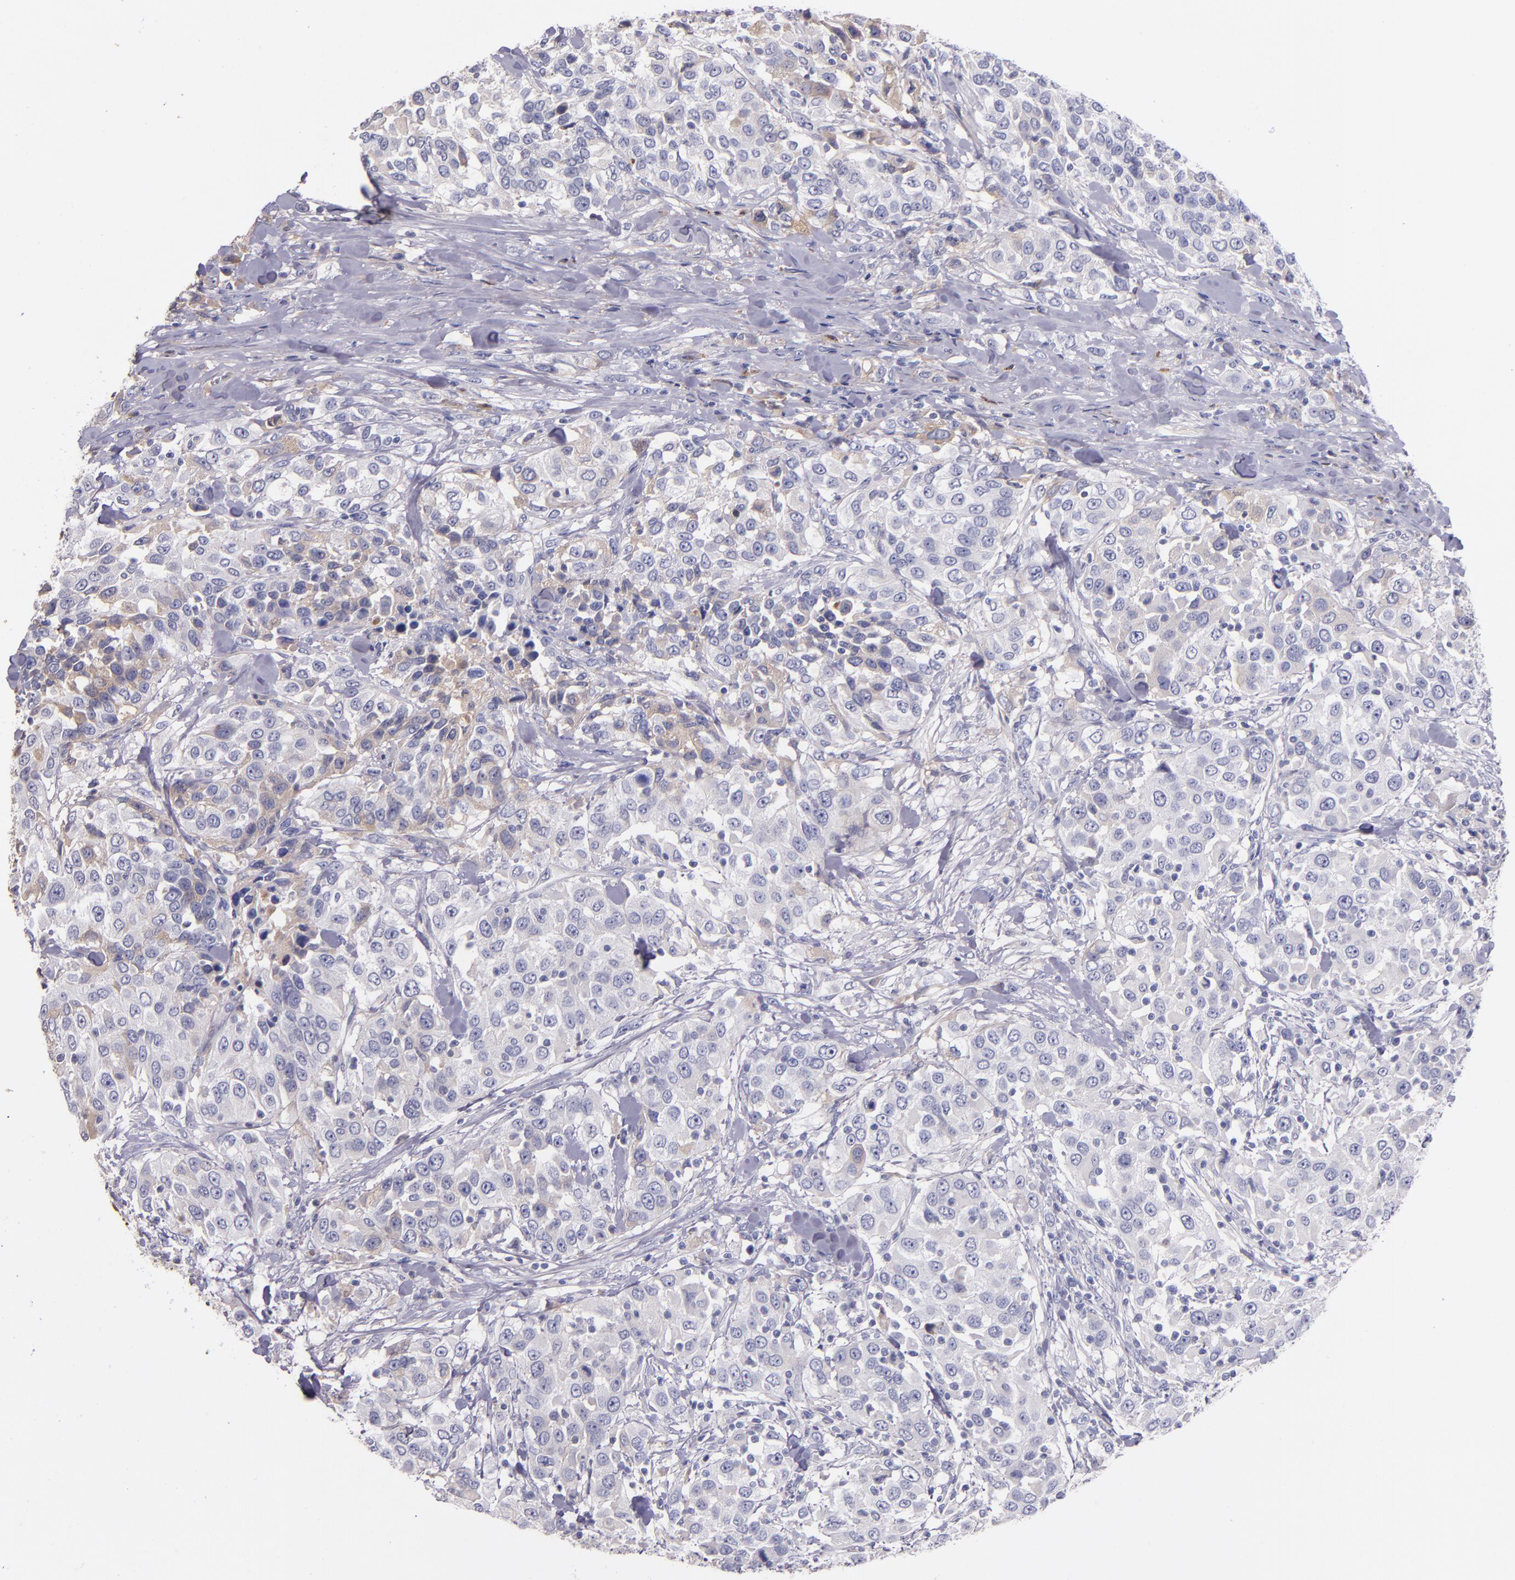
{"staining": {"intensity": "weak", "quantity": "<25%", "location": "cytoplasmic/membranous"}, "tissue": "urothelial cancer", "cell_type": "Tumor cells", "image_type": "cancer", "snomed": [{"axis": "morphology", "description": "Urothelial carcinoma, High grade"}, {"axis": "topography", "description": "Urinary bladder"}], "caption": "High power microscopy photomicrograph of an immunohistochemistry micrograph of high-grade urothelial carcinoma, revealing no significant staining in tumor cells. (Stains: DAB immunohistochemistry with hematoxylin counter stain, Microscopy: brightfield microscopy at high magnification).", "gene": "KNG1", "patient": {"sex": "female", "age": 80}}